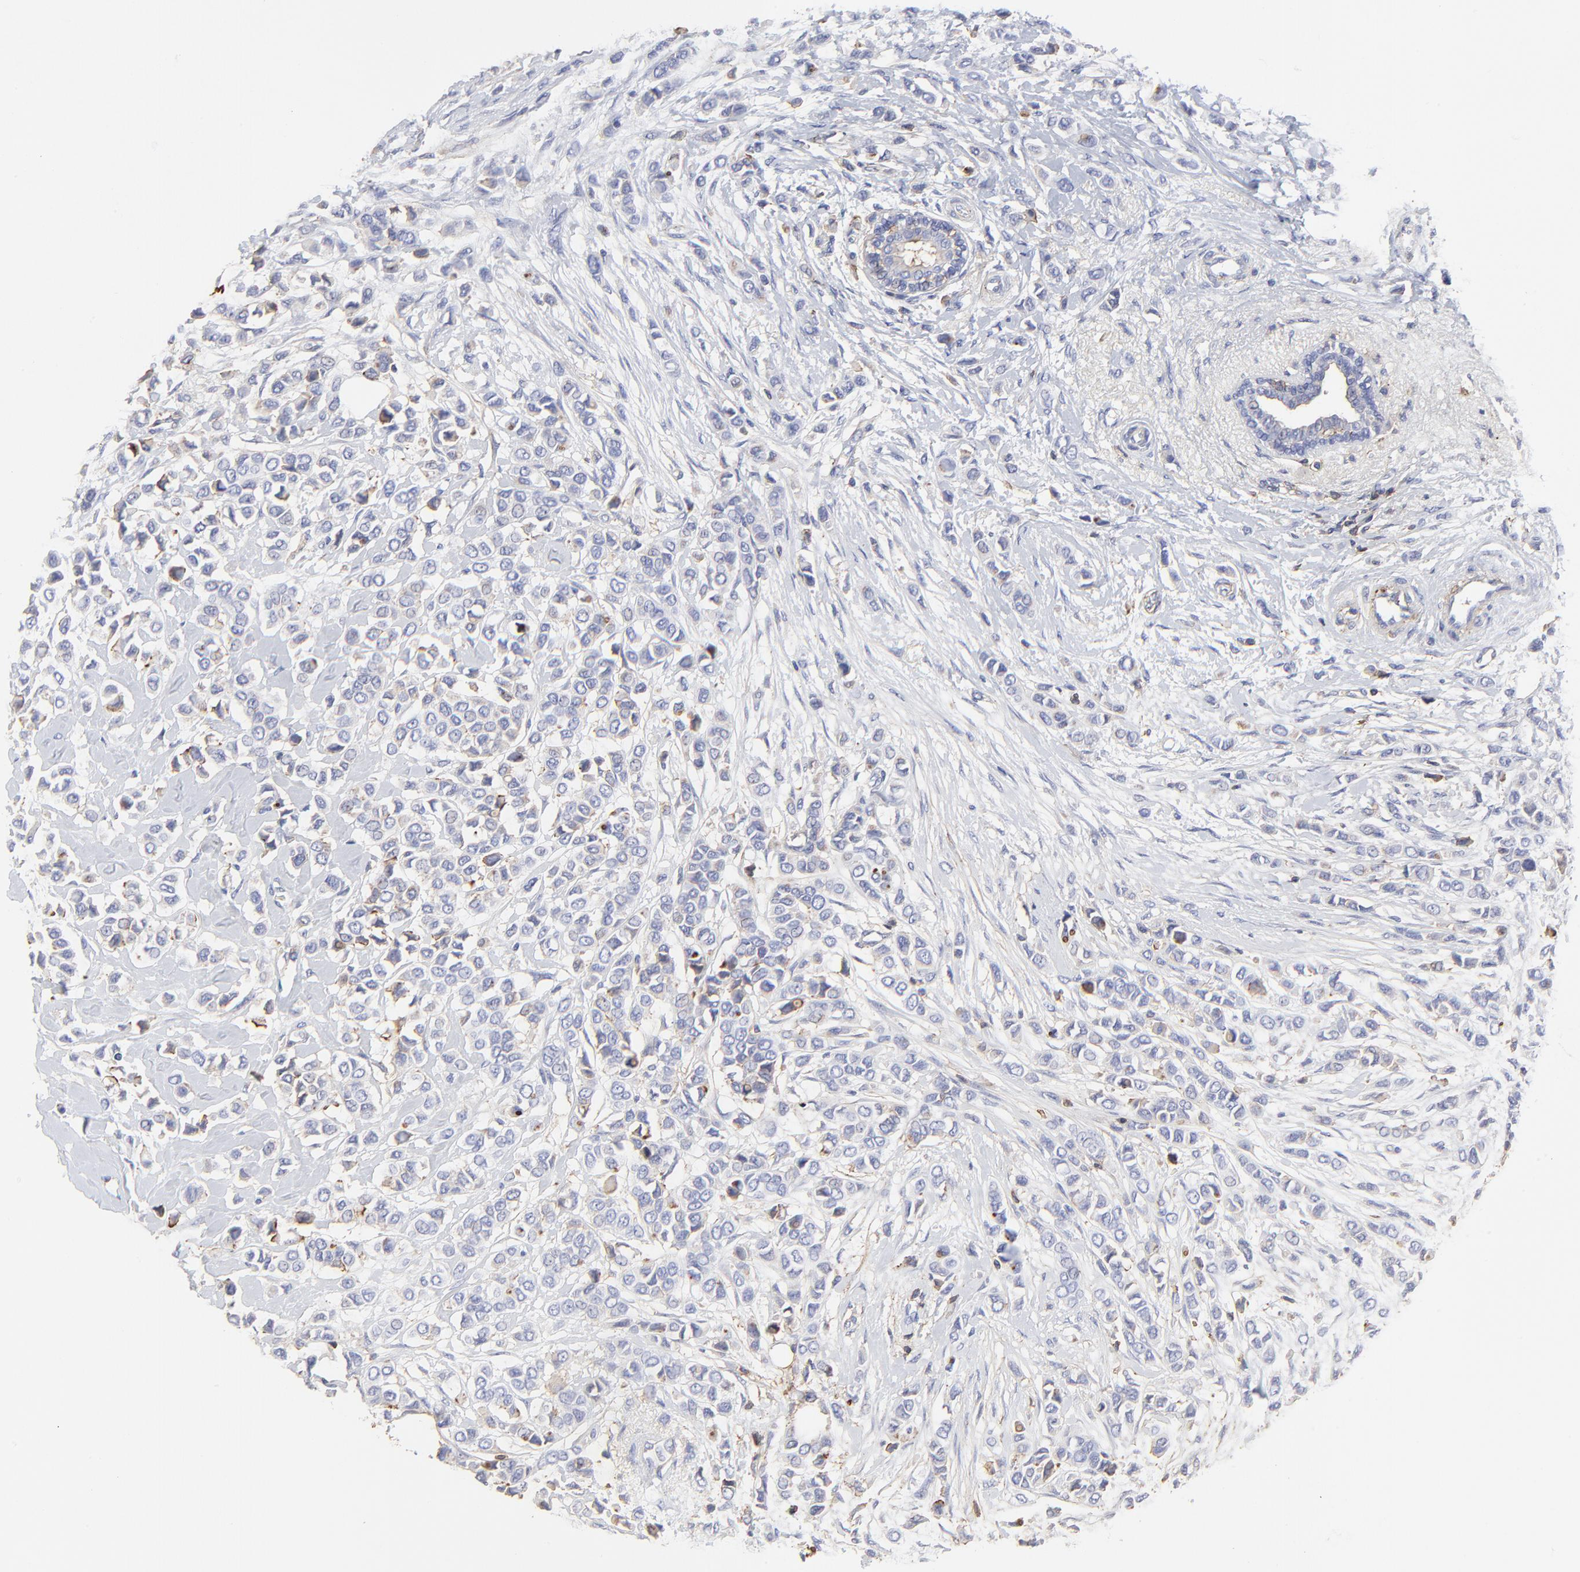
{"staining": {"intensity": "negative", "quantity": "none", "location": "none"}, "tissue": "breast cancer", "cell_type": "Tumor cells", "image_type": "cancer", "snomed": [{"axis": "morphology", "description": "Lobular carcinoma"}, {"axis": "topography", "description": "Breast"}], "caption": "Immunohistochemical staining of breast cancer (lobular carcinoma) shows no significant expression in tumor cells.", "gene": "ANXA6", "patient": {"sex": "female", "age": 51}}